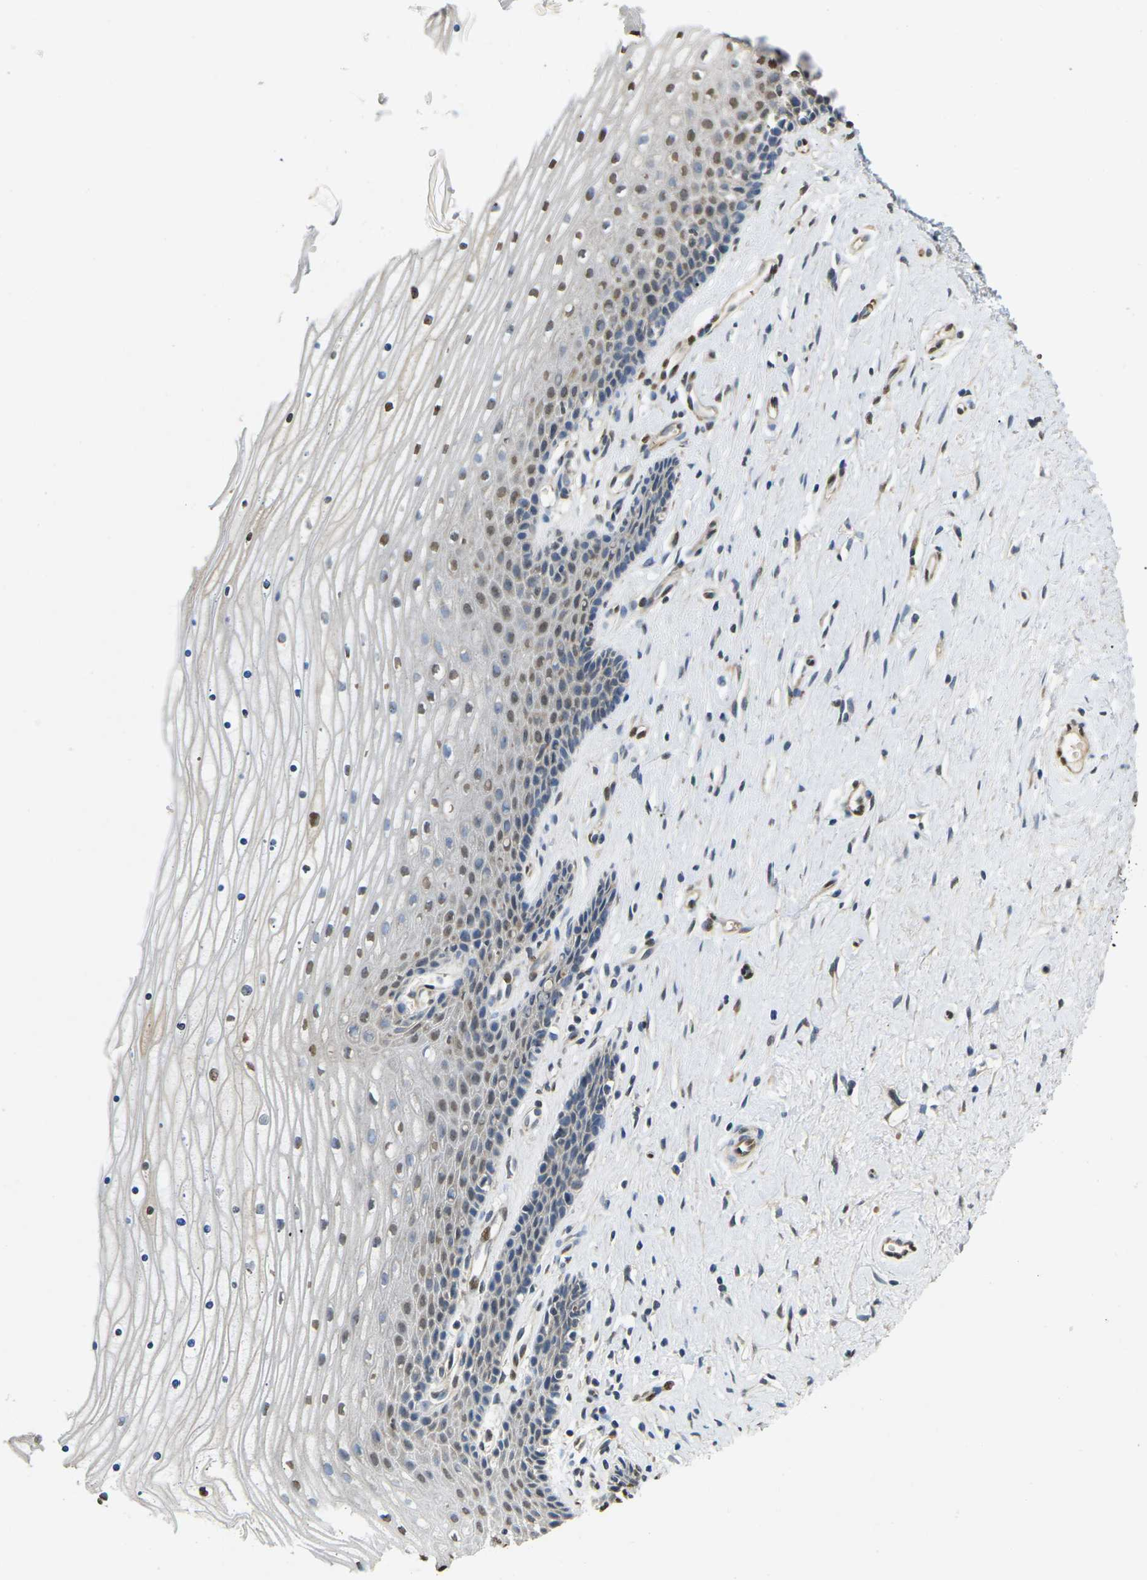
{"staining": {"intensity": "moderate", "quantity": ">75%", "location": "cytoplasmic/membranous"}, "tissue": "cervix", "cell_type": "Glandular cells", "image_type": "normal", "snomed": [{"axis": "morphology", "description": "Normal tissue, NOS"}, {"axis": "topography", "description": "Cervix"}], "caption": "Moderate cytoplasmic/membranous protein positivity is seen in approximately >75% of glandular cells in cervix.", "gene": "ERBB4", "patient": {"sex": "female", "age": 39}}